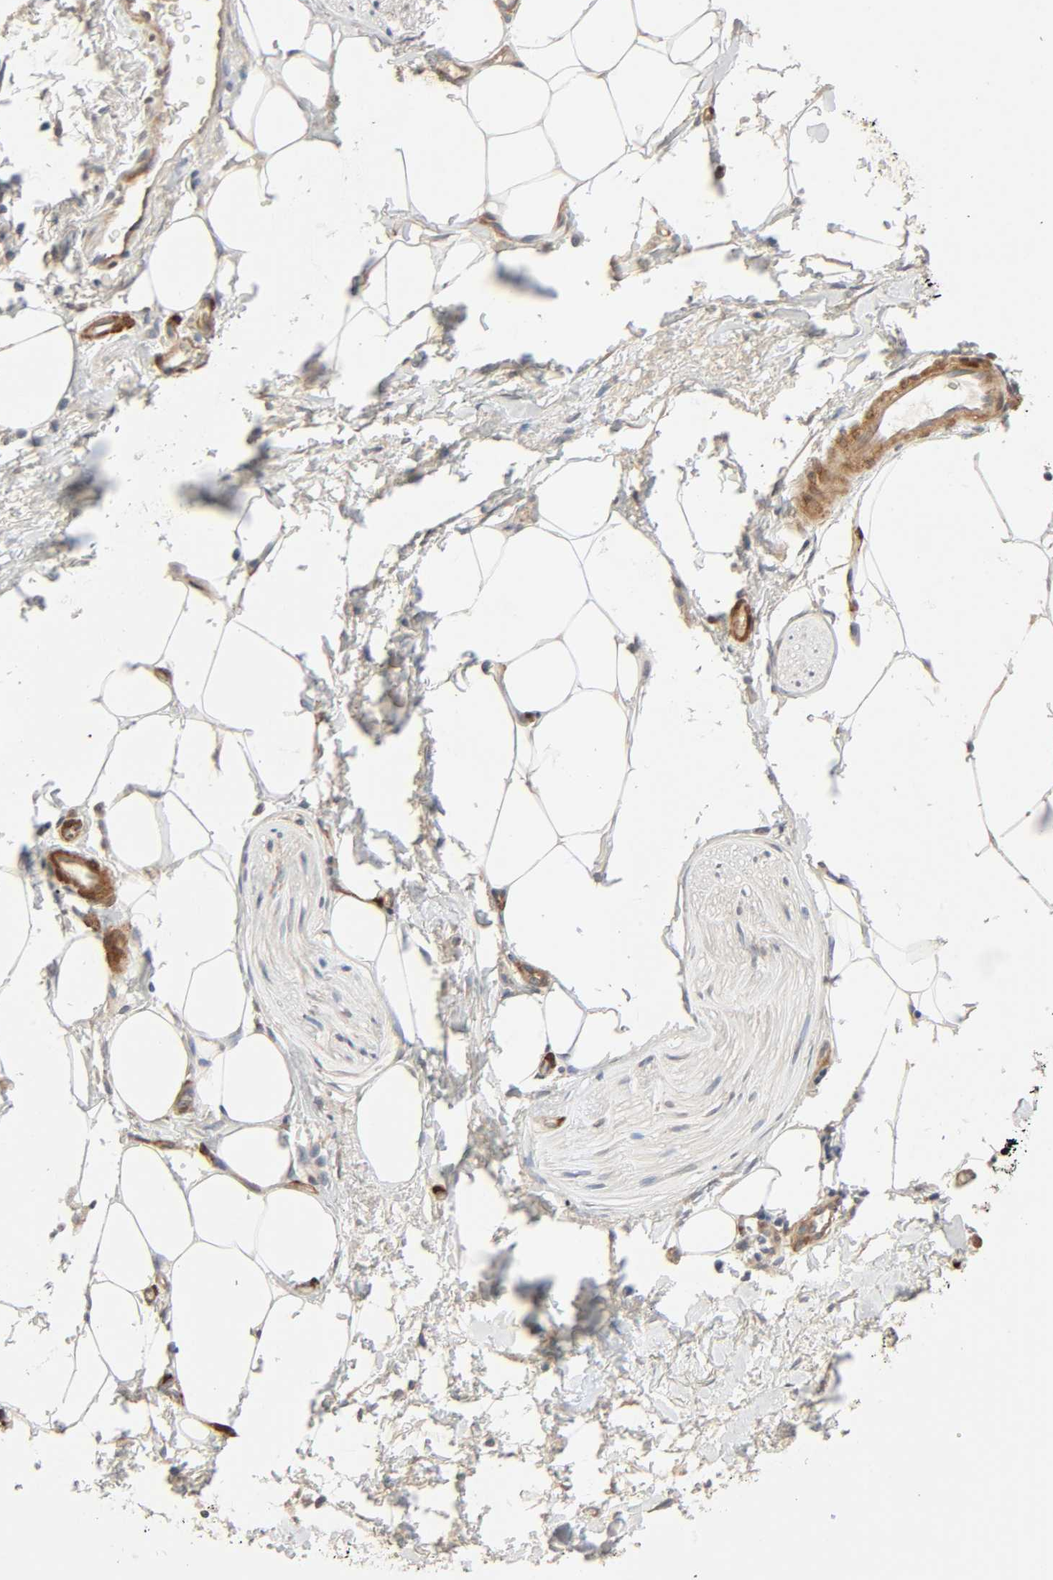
{"staining": {"intensity": "negative", "quantity": "none", "location": "none"}, "tissue": "adipose tissue", "cell_type": "Adipocytes", "image_type": "normal", "snomed": [{"axis": "morphology", "description": "Normal tissue, NOS"}, {"axis": "topography", "description": "Soft tissue"}, {"axis": "topography", "description": "Peripheral nerve tissue"}], "caption": "DAB (3,3'-diaminobenzidine) immunohistochemical staining of unremarkable adipose tissue exhibits no significant staining in adipocytes.", "gene": "PTK2", "patient": {"sex": "female", "age": 71}}